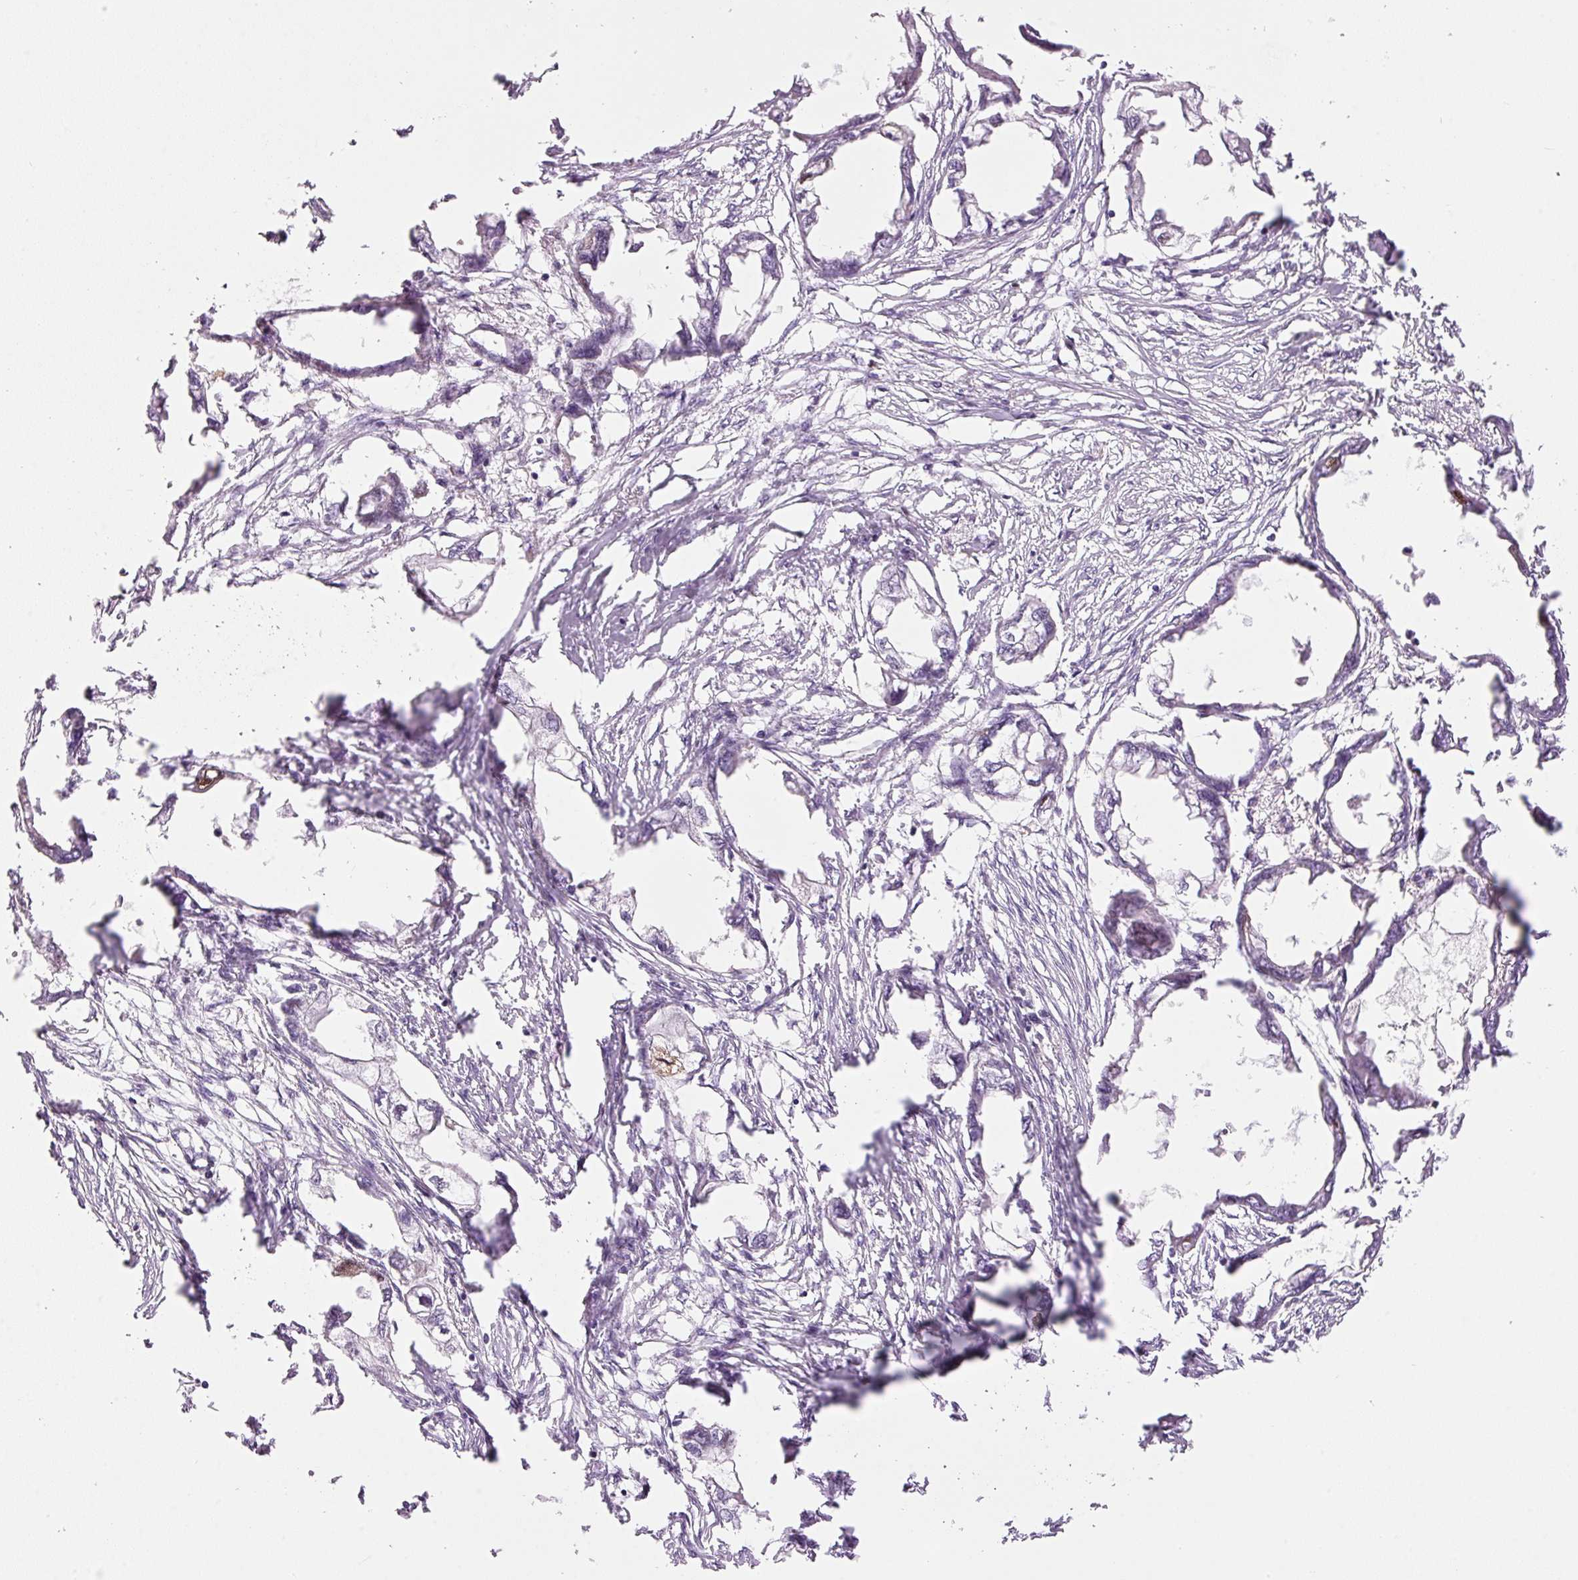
{"staining": {"intensity": "negative", "quantity": "none", "location": "none"}, "tissue": "endometrial cancer", "cell_type": "Tumor cells", "image_type": "cancer", "snomed": [{"axis": "morphology", "description": "Adenocarcinoma, NOS"}, {"axis": "morphology", "description": "Adenocarcinoma, metastatic, NOS"}, {"axis": "topography", "description": "Adipose tissue"}, {"axis": "topography", "description": "Endometrium"}], "caption": "Endometrial cancer stained for a protein using immunohistochemistry exhibits no expression tumor cells.", "gene": "KPNA2", "patient": {"sex": "female", "age": 67}}